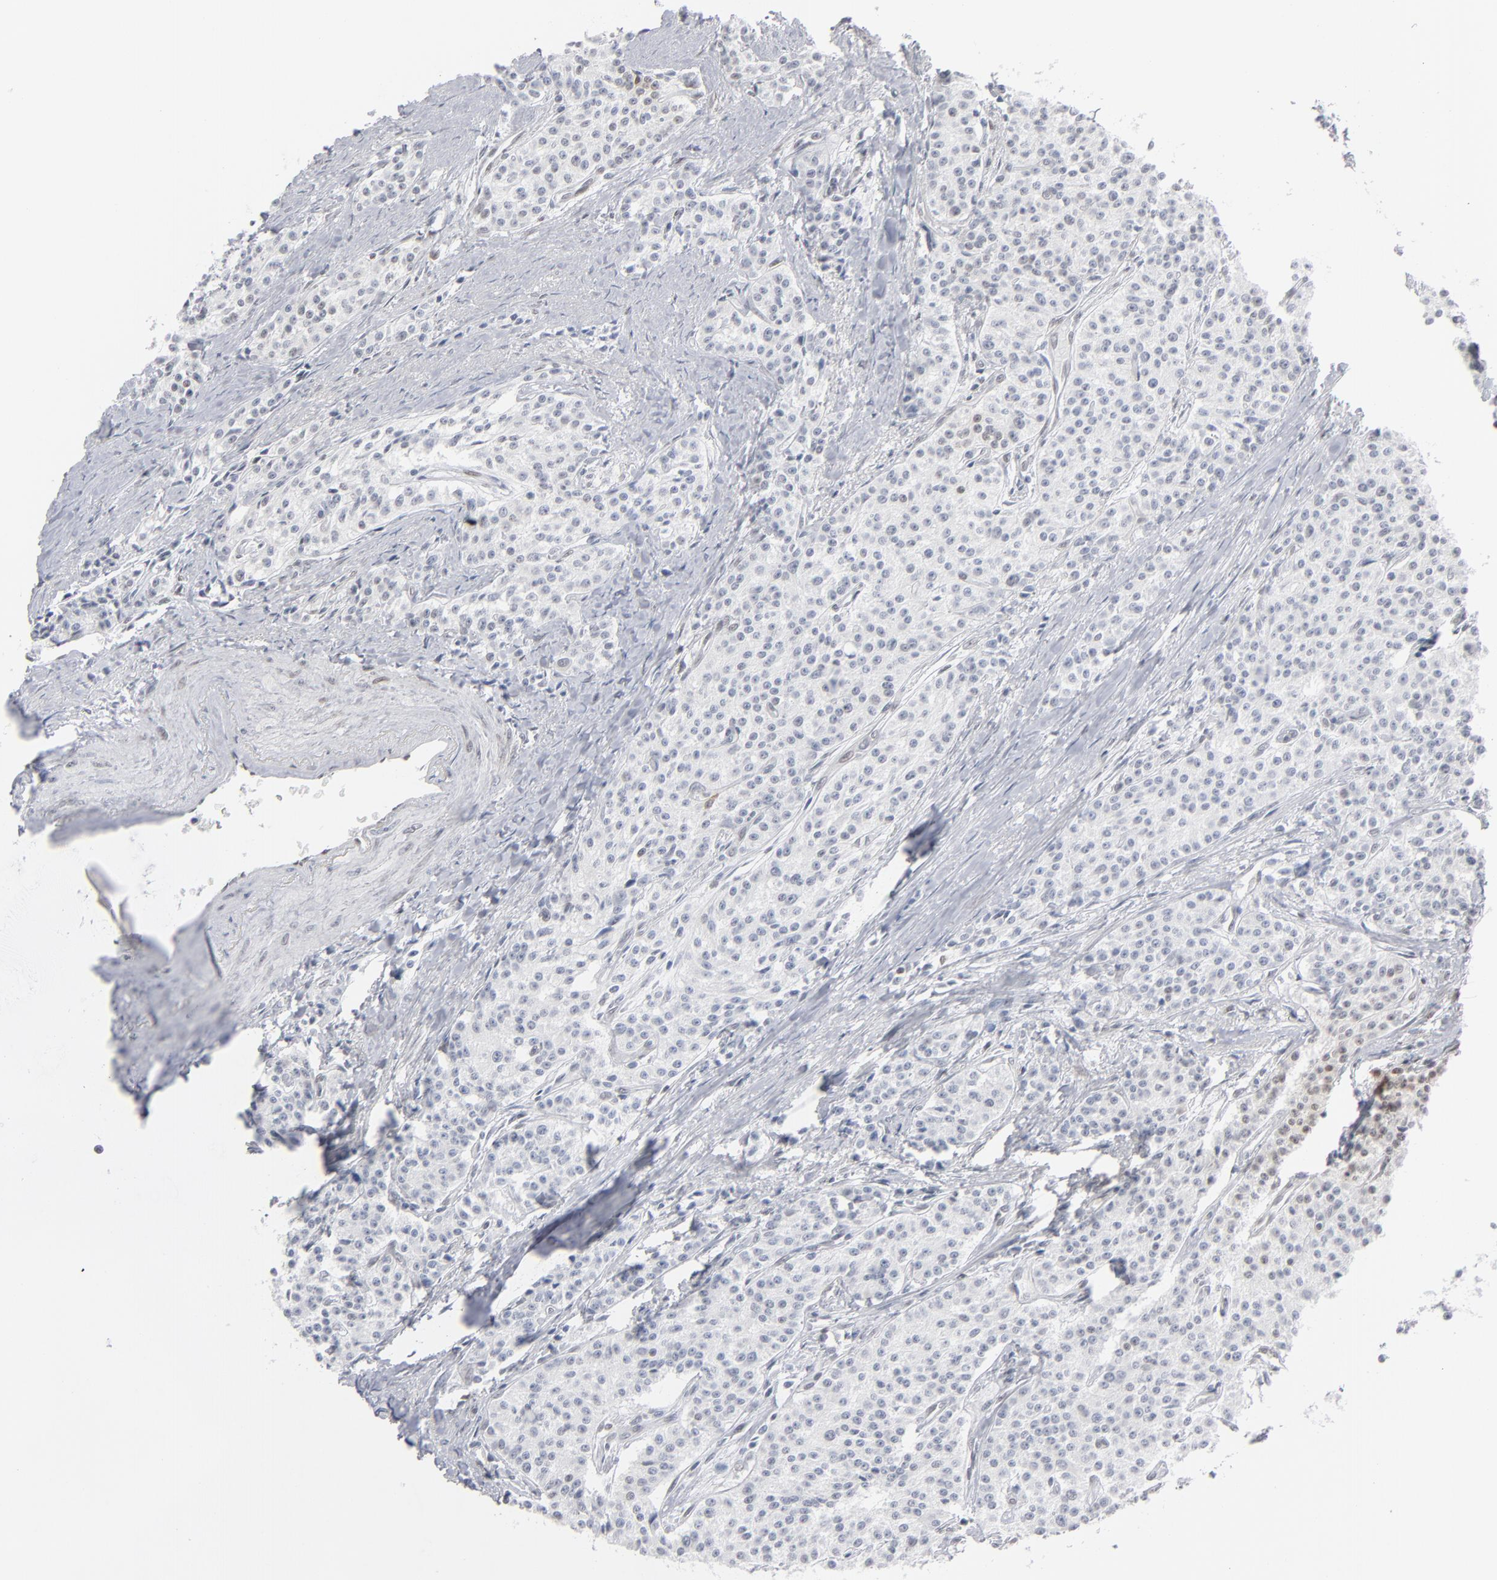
{"staining": {"intensity": "negative", "quantity": "none", "location": "none"}, "tissue": "carcinoid", "cell_type": "Tumor cells", "image_type": "cancer", "snomed": [{"axis": "morphology", "description": "Carcinoid, malignant, NOS"}, {"axis": "topography", "description": "Stomach"}], "caption": "An immunohistochemistry (IHC) histopathology image of carcinoid (malignant) is shown. There is no staining in tumor cells of carcinoid (malignant).", "gene": "IRF9", "patient": {"sex": "female", "age": 76}}